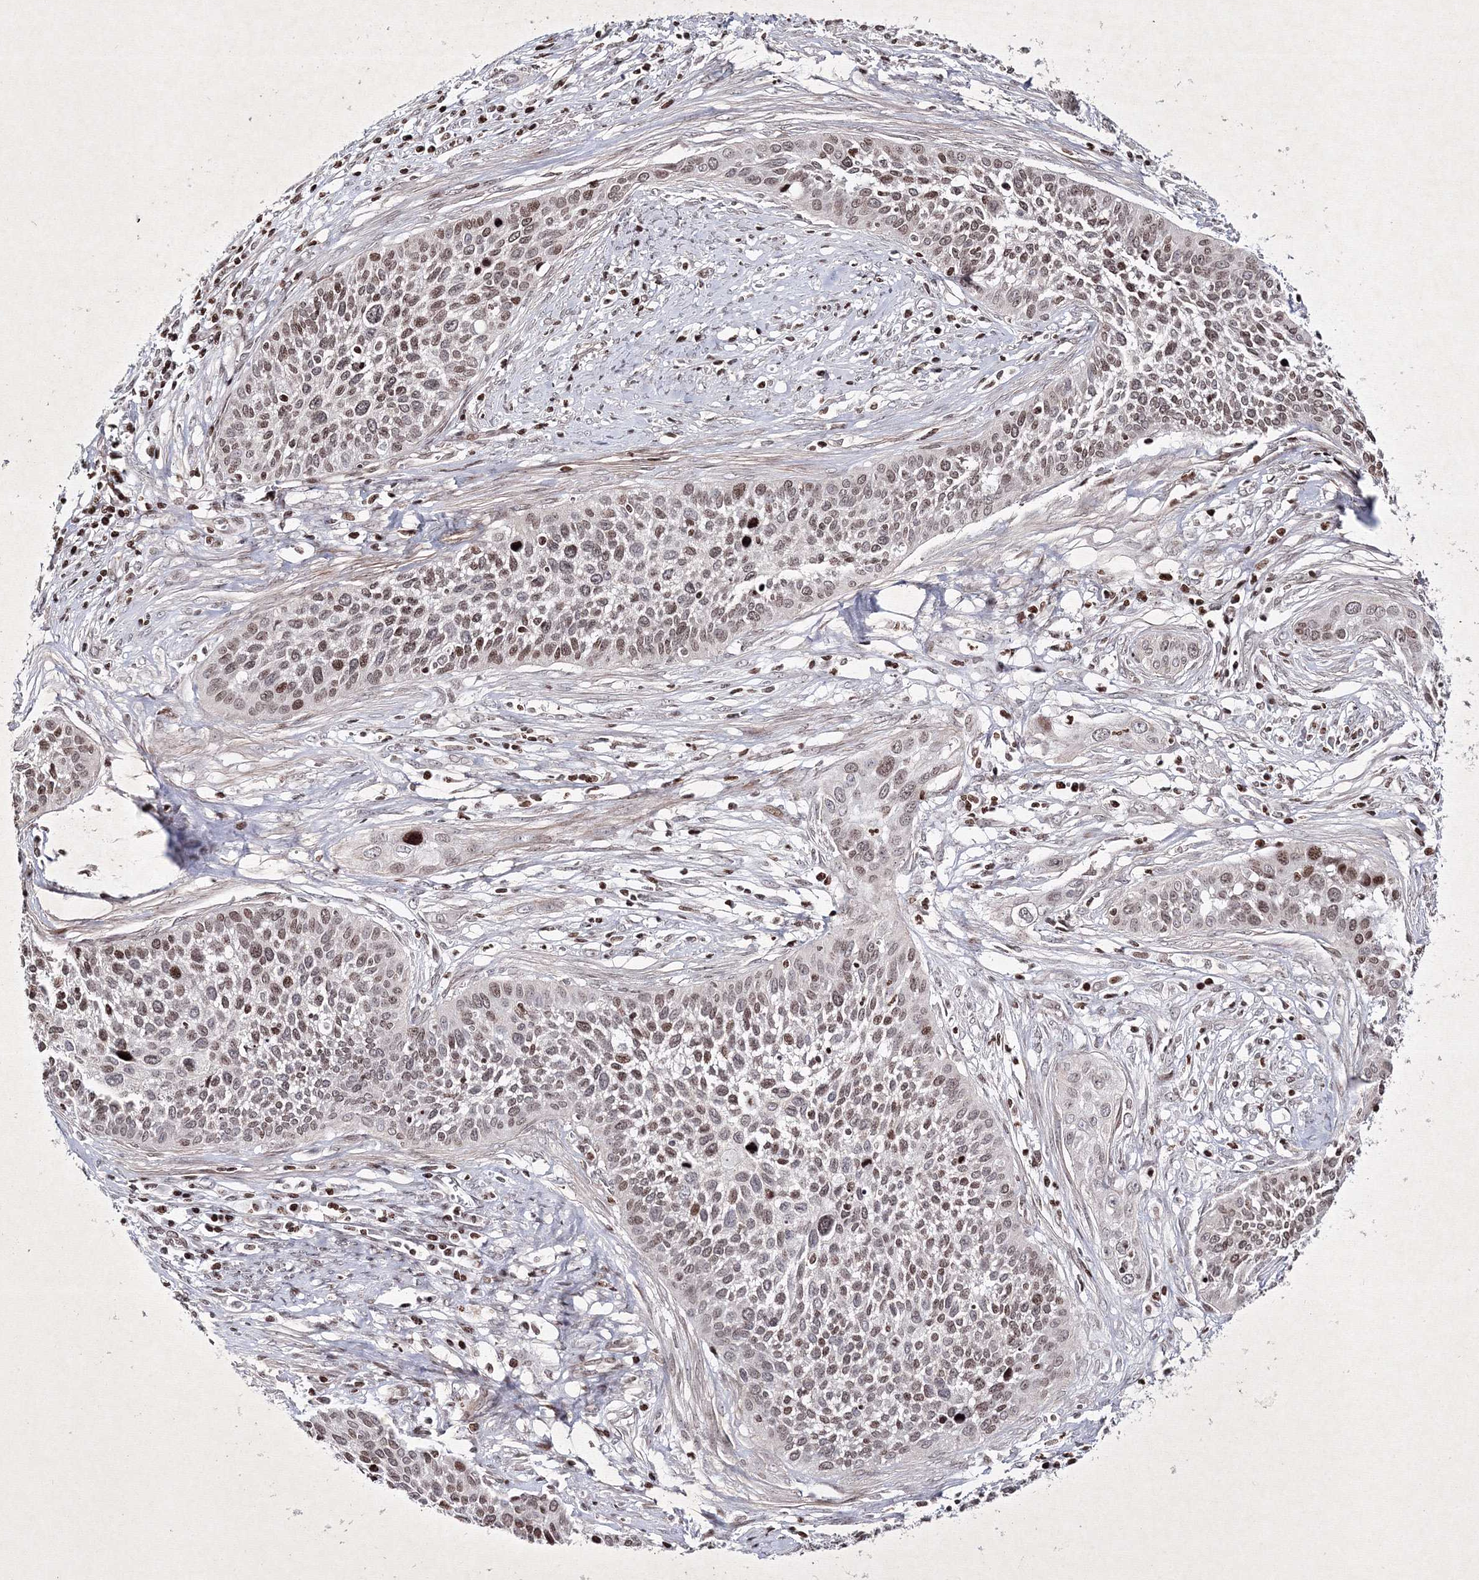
{"staining": {"intensity": "weak", "quantity": "25%-75%", "location": "nuclear"}, "tissue": "cervical cancer", "cell_type": "Tumor cells", "image_type": "cancer", "snomed": [{"axis": "morphology", "description": "Squamous cell carcinoma, NOS"}, {"axis": "topography", "description": "Cervix"}], "caption": "Immunohistochemistry histopathology image of neoplastic tissue: human cervical cancer stained using IHC shows low levels of weak protein expression localized specifically in the nuclear of tumor cells, appearing as a nuclear brown color.", "gene": "SMIM29", "patient": {"sex": "female", "age": 34}}